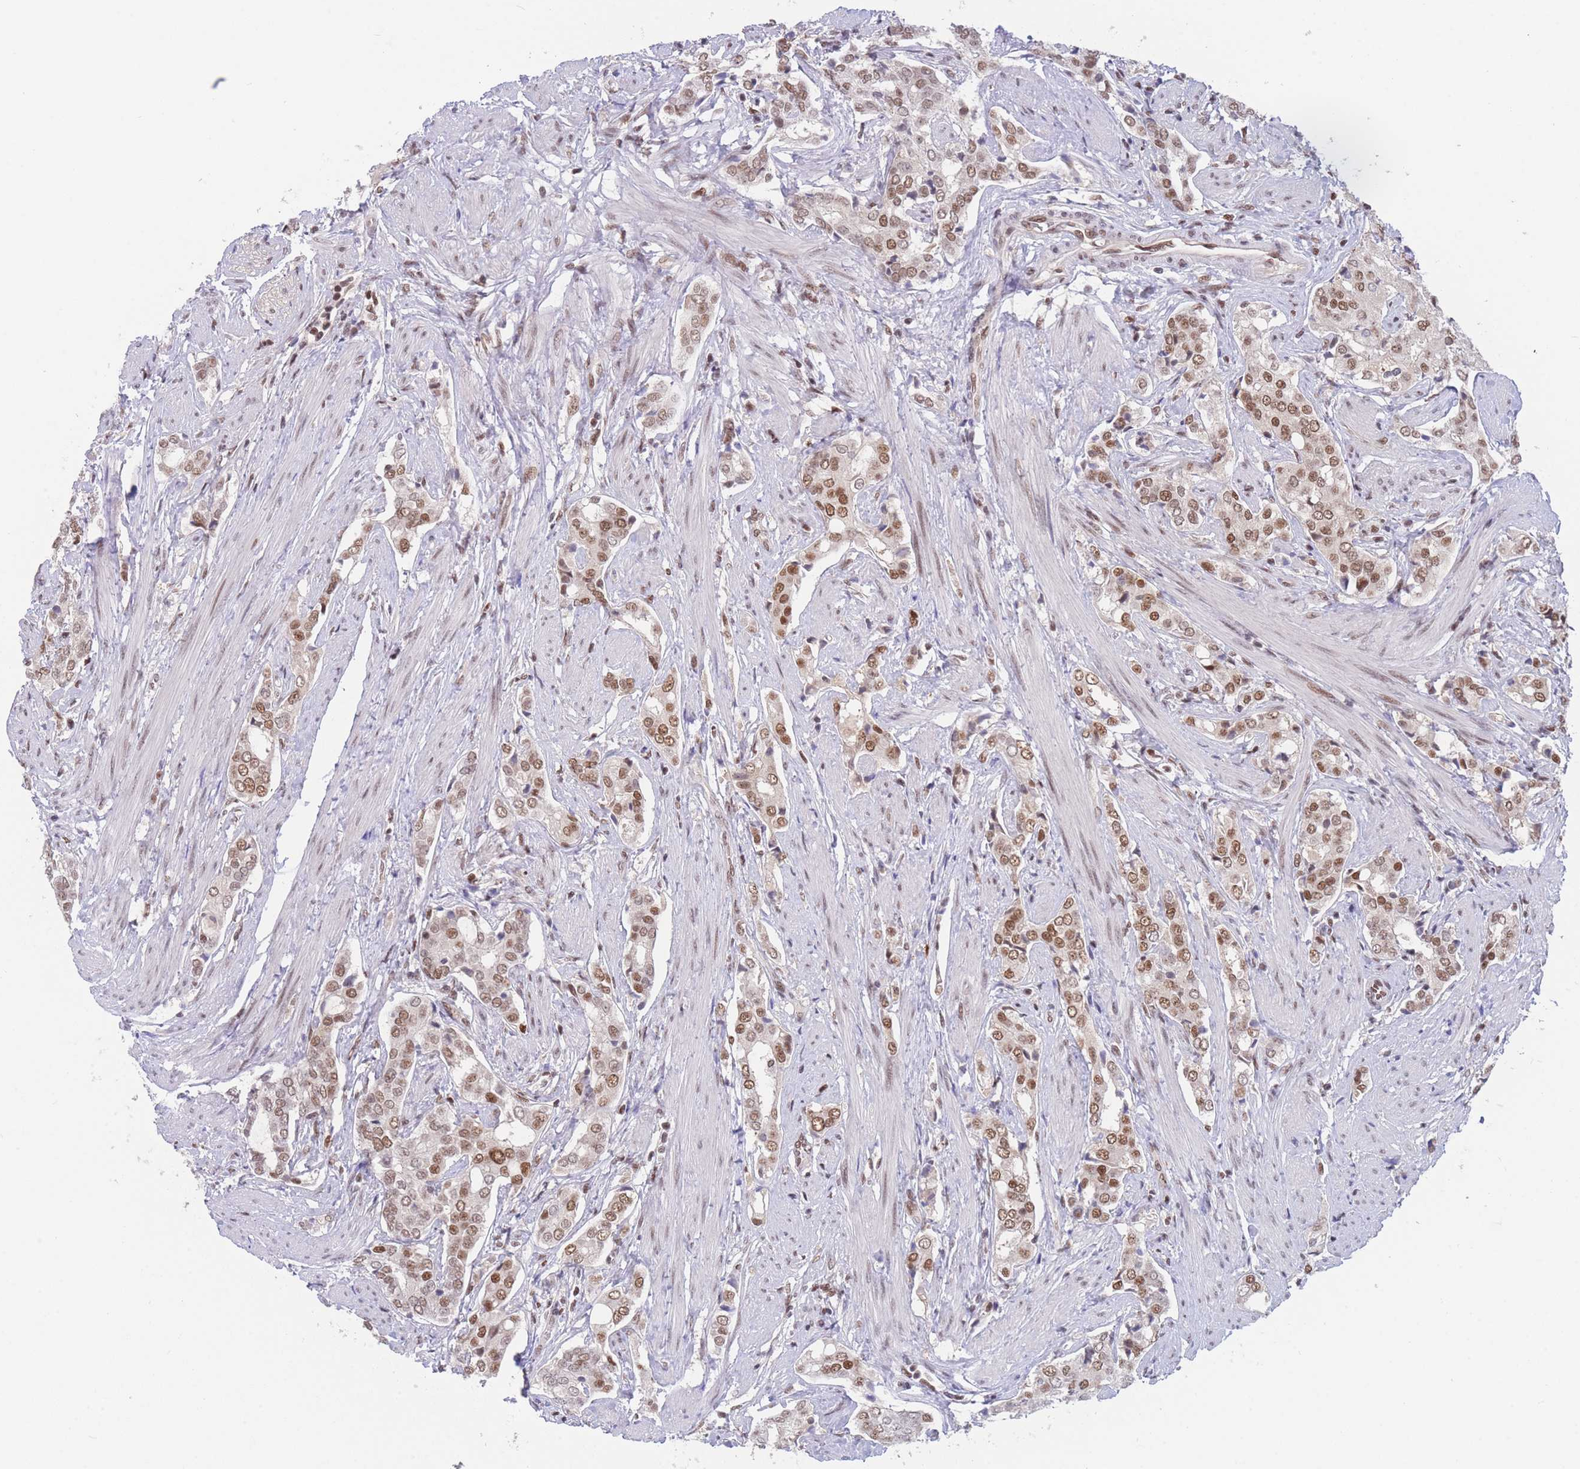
{"staining": {"intensity": "moderate", "quantity": ">75%", "location": "nuclear"}, "tissue": "prostate cancer", "cell_type": "Tumor cells", "image_type": "cancer", "snomed": [{"axis": "morphology", "description": "Adenocarcinoma, High grade"}, {"axis": "topography", "description": "Prostate"}], "caption": "The histopathology image reveals a brown stain indicating the presence of a protein in the nuclear of tumor cells in prostate cancer.", "gene": "SMAD9", "patient": {"sex": "male", "age": 71}}